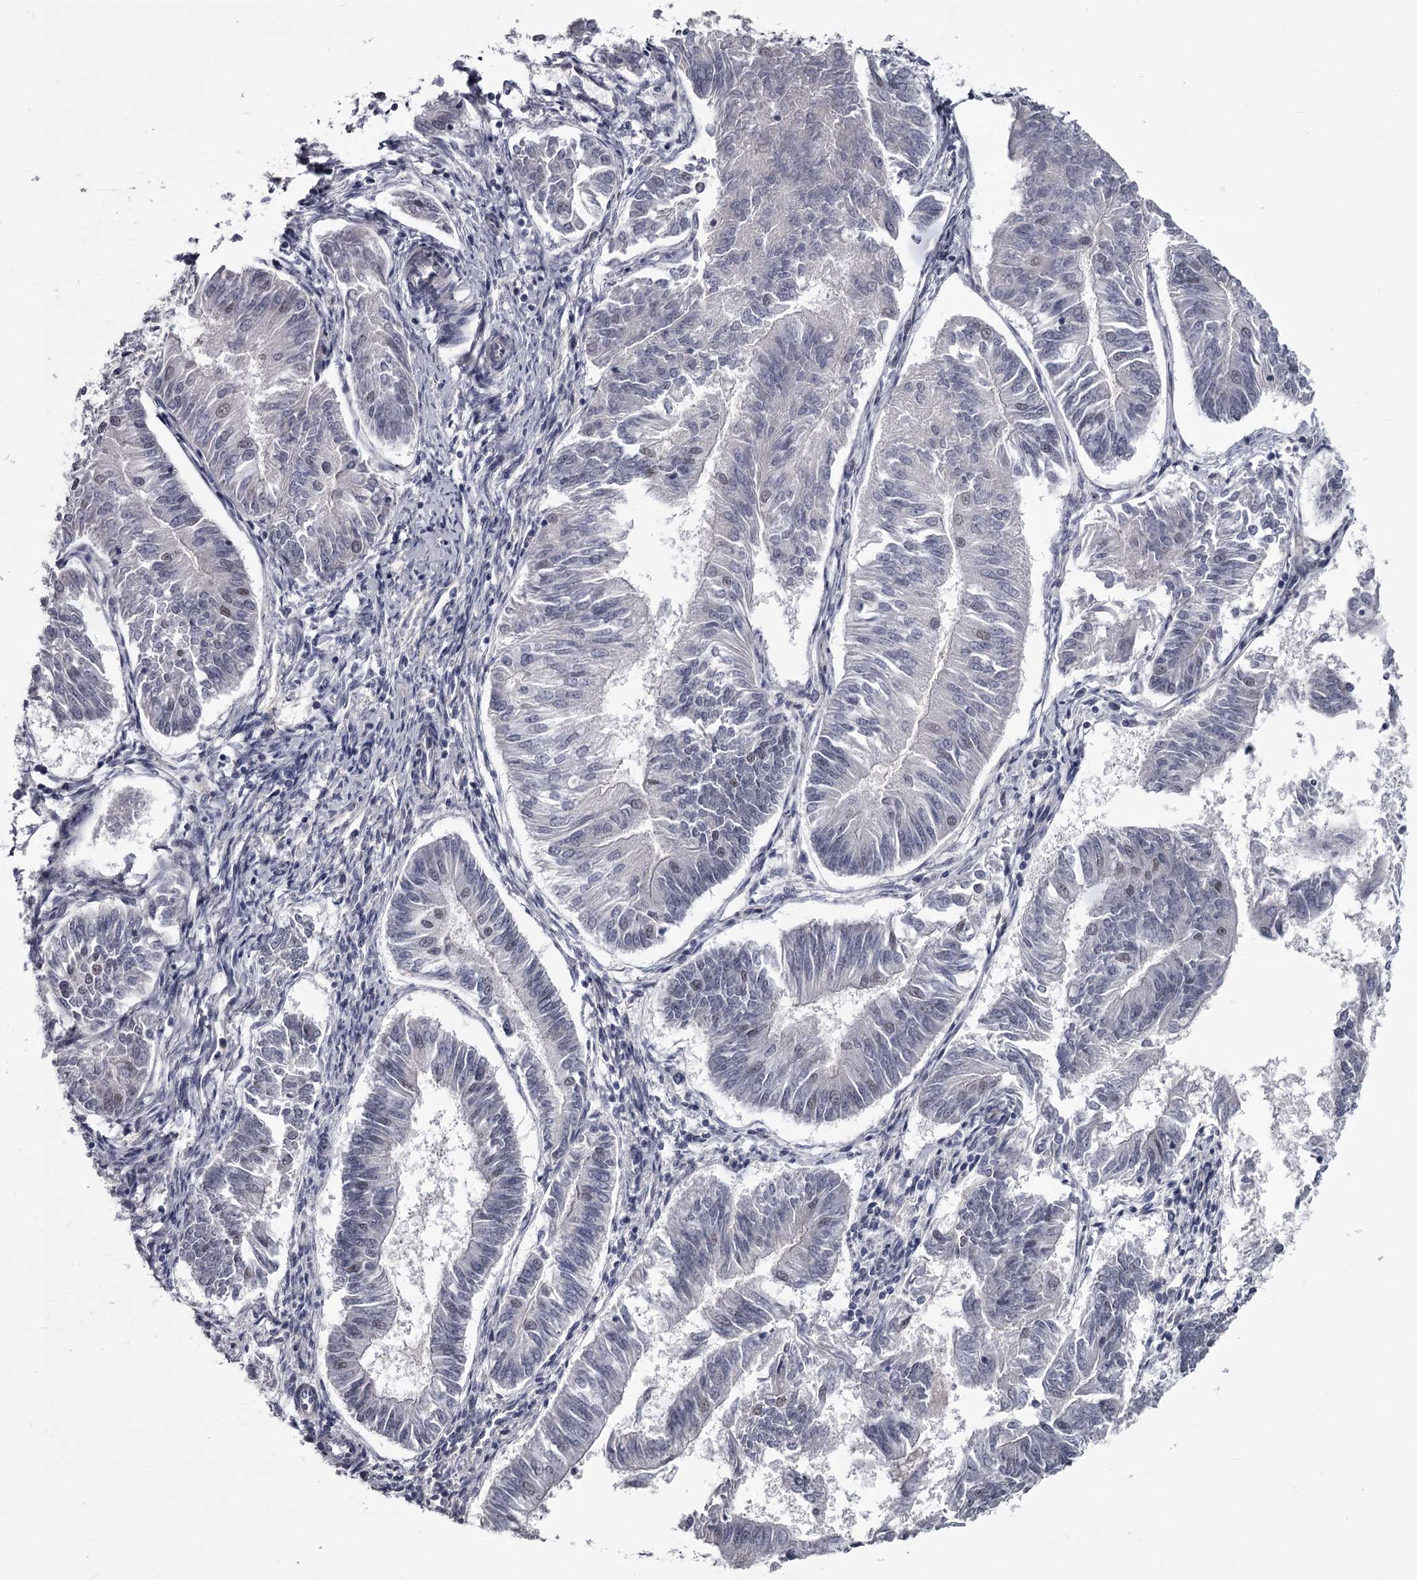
{"staining": {"intensity": "negative", "quantity": "none", "location": "none"}, "tissue": "endometrial cancer", "cell_type": "Tumor cells", "image_type": "cancer", "snomed": [{"axis": "morphology", "description": "Adenocarcinoma, NOS"}, {"axis": "topography", "description": "Endometrium"}], "caption": "IHC of human adenocarcinoma (endometrial) reveals no expression in tumor cells. (Stains: DAB immunohistochemistry with hematoxylin counter stain, Microscopy: brightfield microscopy at high magnification).", "gene": "PRPF40B", "patient": {"sex": "female", "age": 58}}